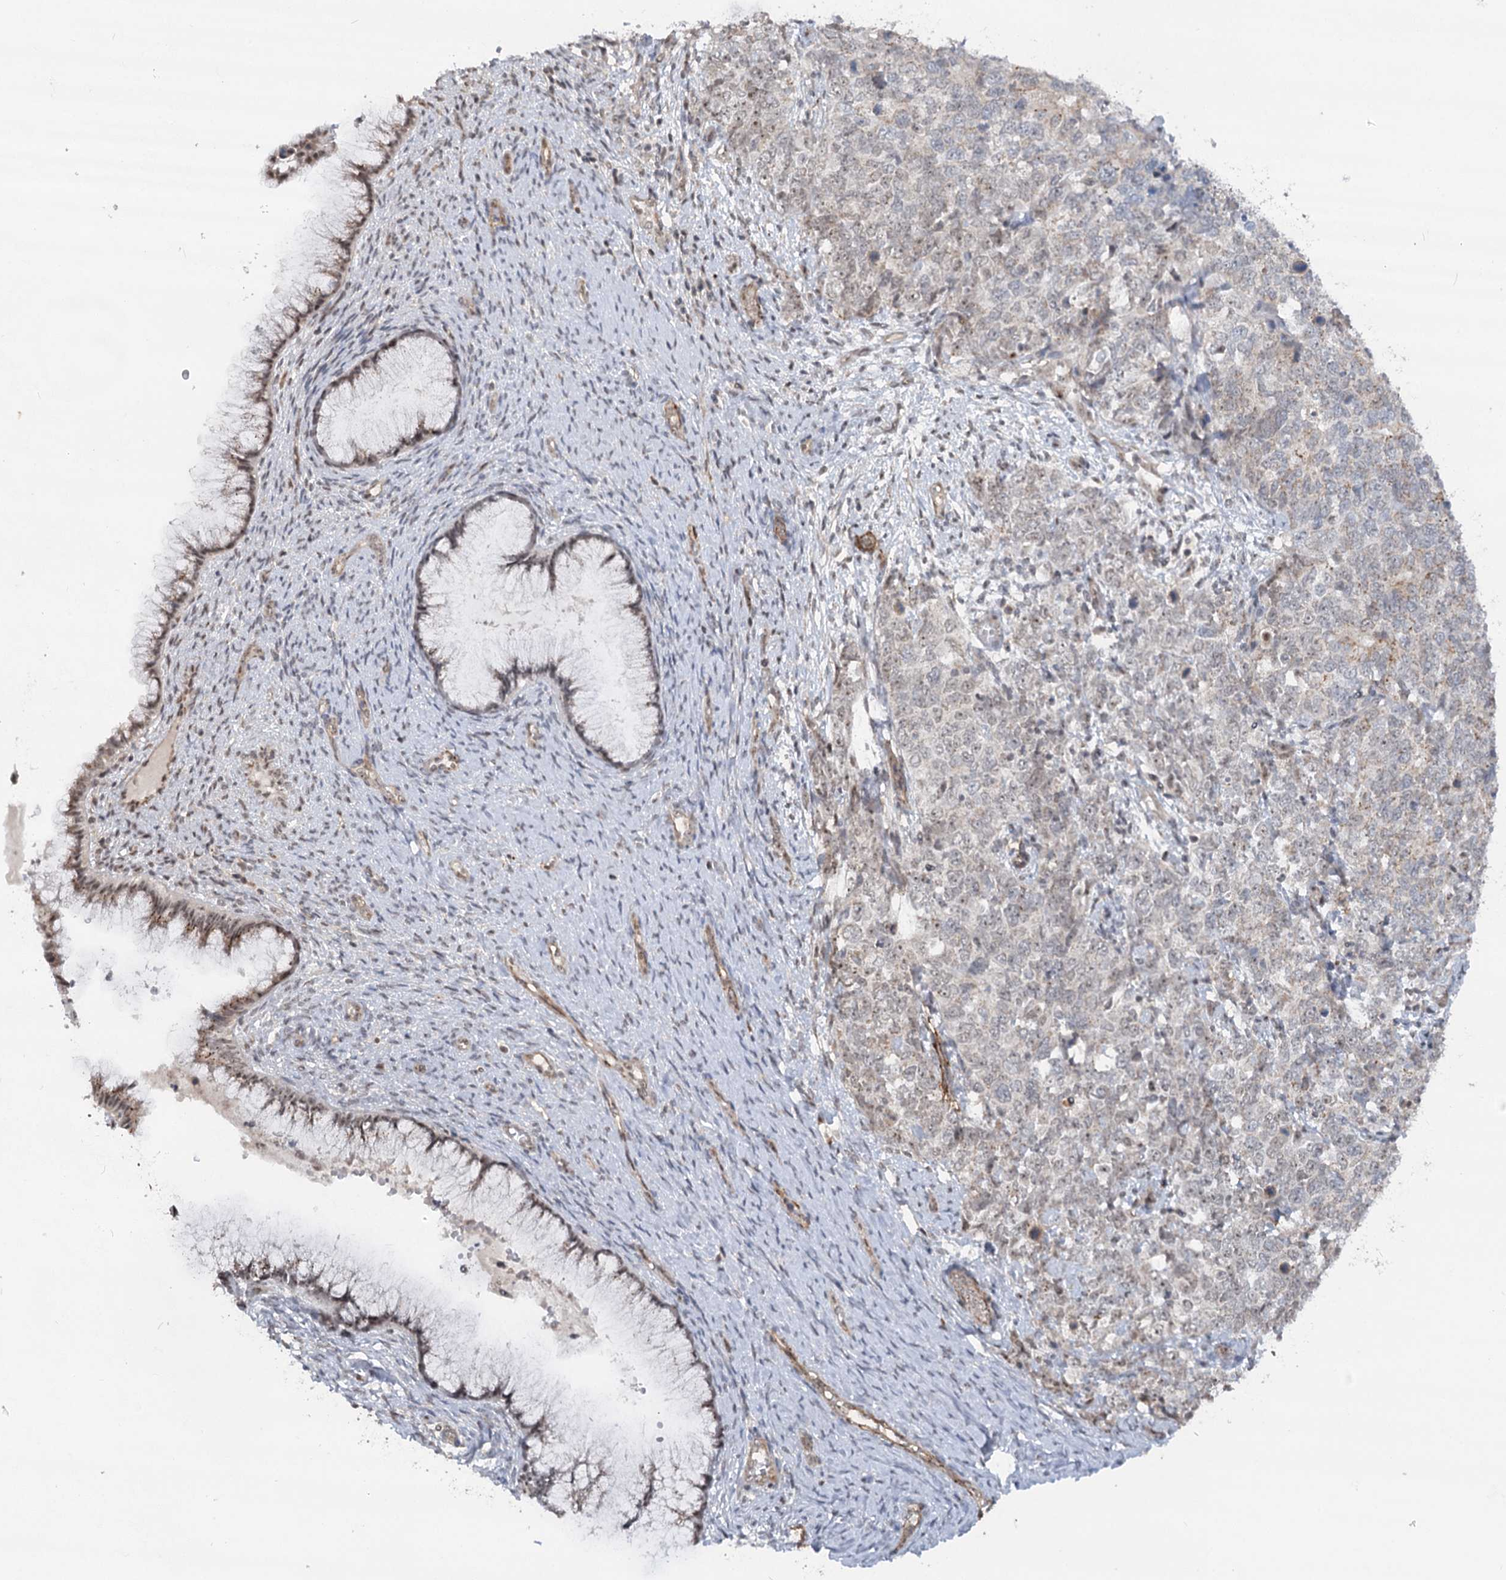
{"staining": {"intensity": "weak", "quantity": "<25%", "location": "nuclear"}, "tissue": "cervical cancer", "cell_type": "Tumor cells", "image_type": "cancer", "snomed": [{"axis": "morphology", "description": "Squamous cell carcinoma, NOS"}, {"axis": "topography", "description": "Cervix"}], "caption": "A histopathology image of cervical cancer (squamous cell carcinoma) stained for a protein reveals no brown staining in tumor cells.", "gene": "GNL3L", "patient": {"sex": "female", "age": 63}}